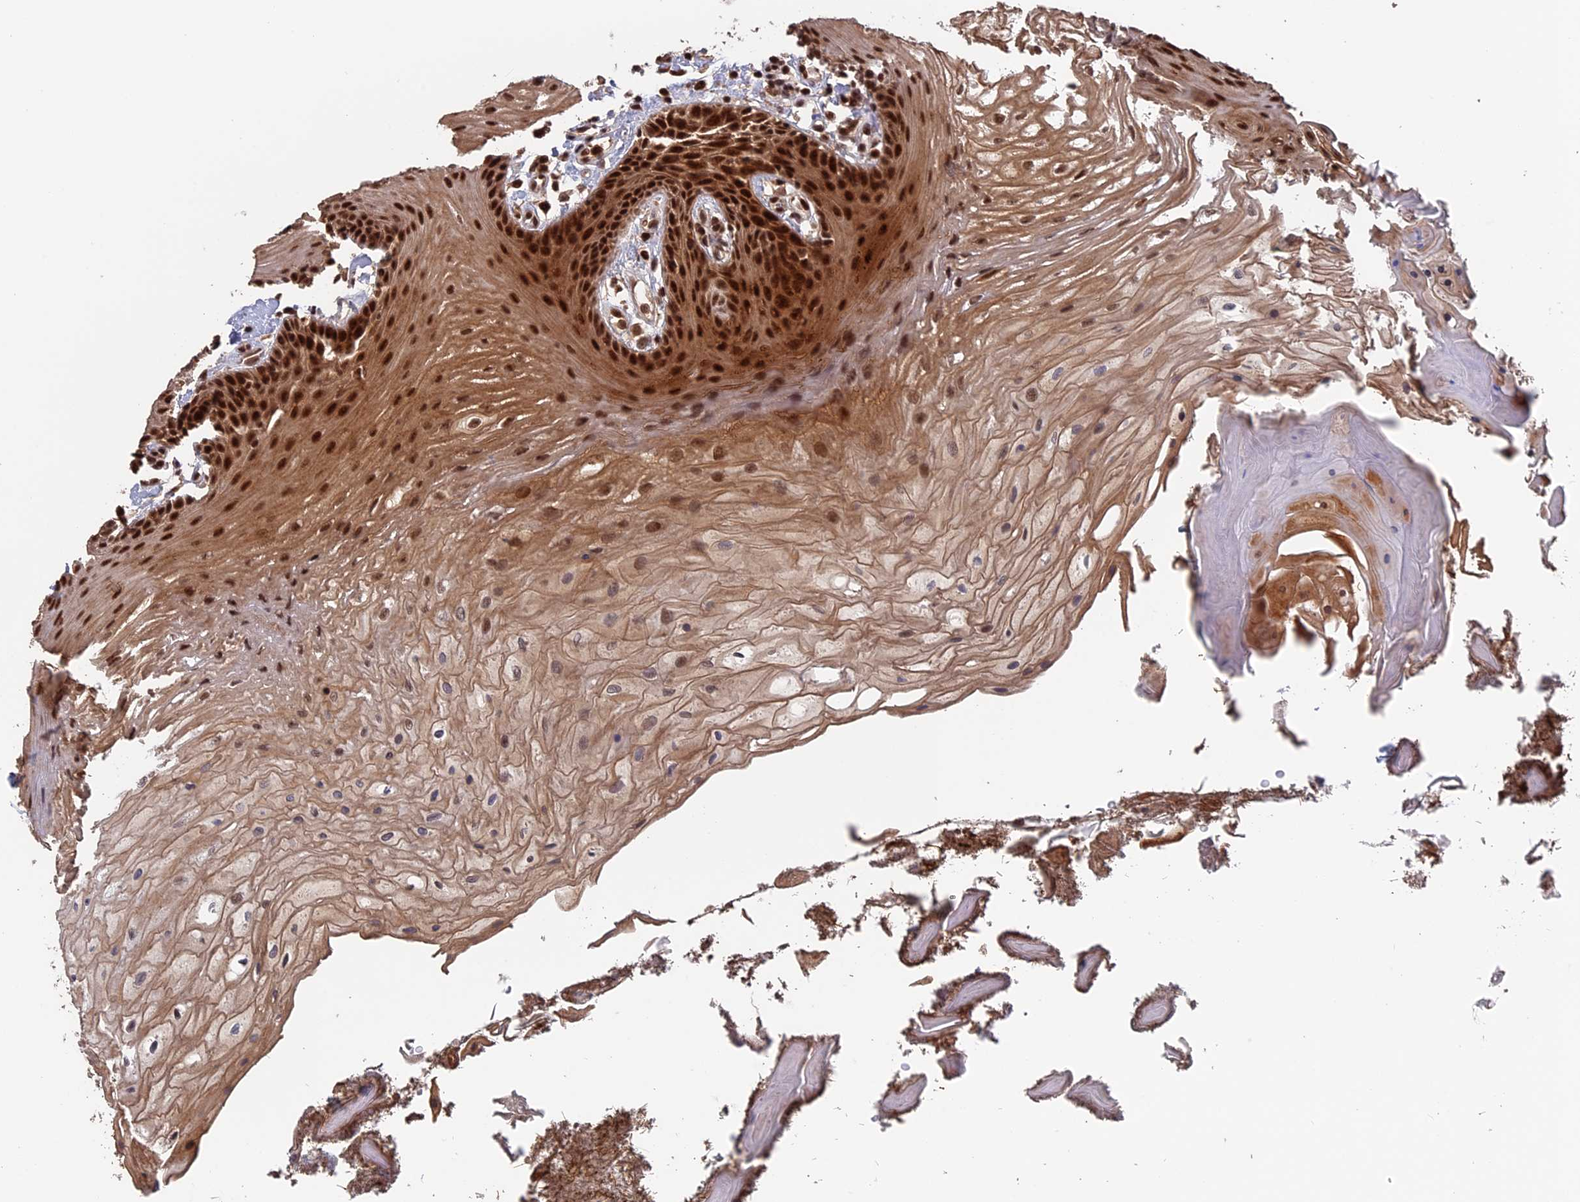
{"staining": {"intensity": "strong", "quantity": ">75%", "location": "cytoplasmic/membranous,nuclear"}, "tissue": "oral mucosa", "cell_type": "Squamous epithelial cells", "image_type": "normal", "snomed": [{"axis": "morphology", "description": "Normal tissue, NOS"}, {"axis": "topography", "description": "Oral tissue"}], "caption": "DAB immunohistochemical staining of unremarkable oral mucosa demonstrates strong cytoplasmic/membranous,nuclear protein positivity in about >75% of squamous epithelial cells.", "gene": "CACTIN", "patient": {"sex": "female", "age": 80}}